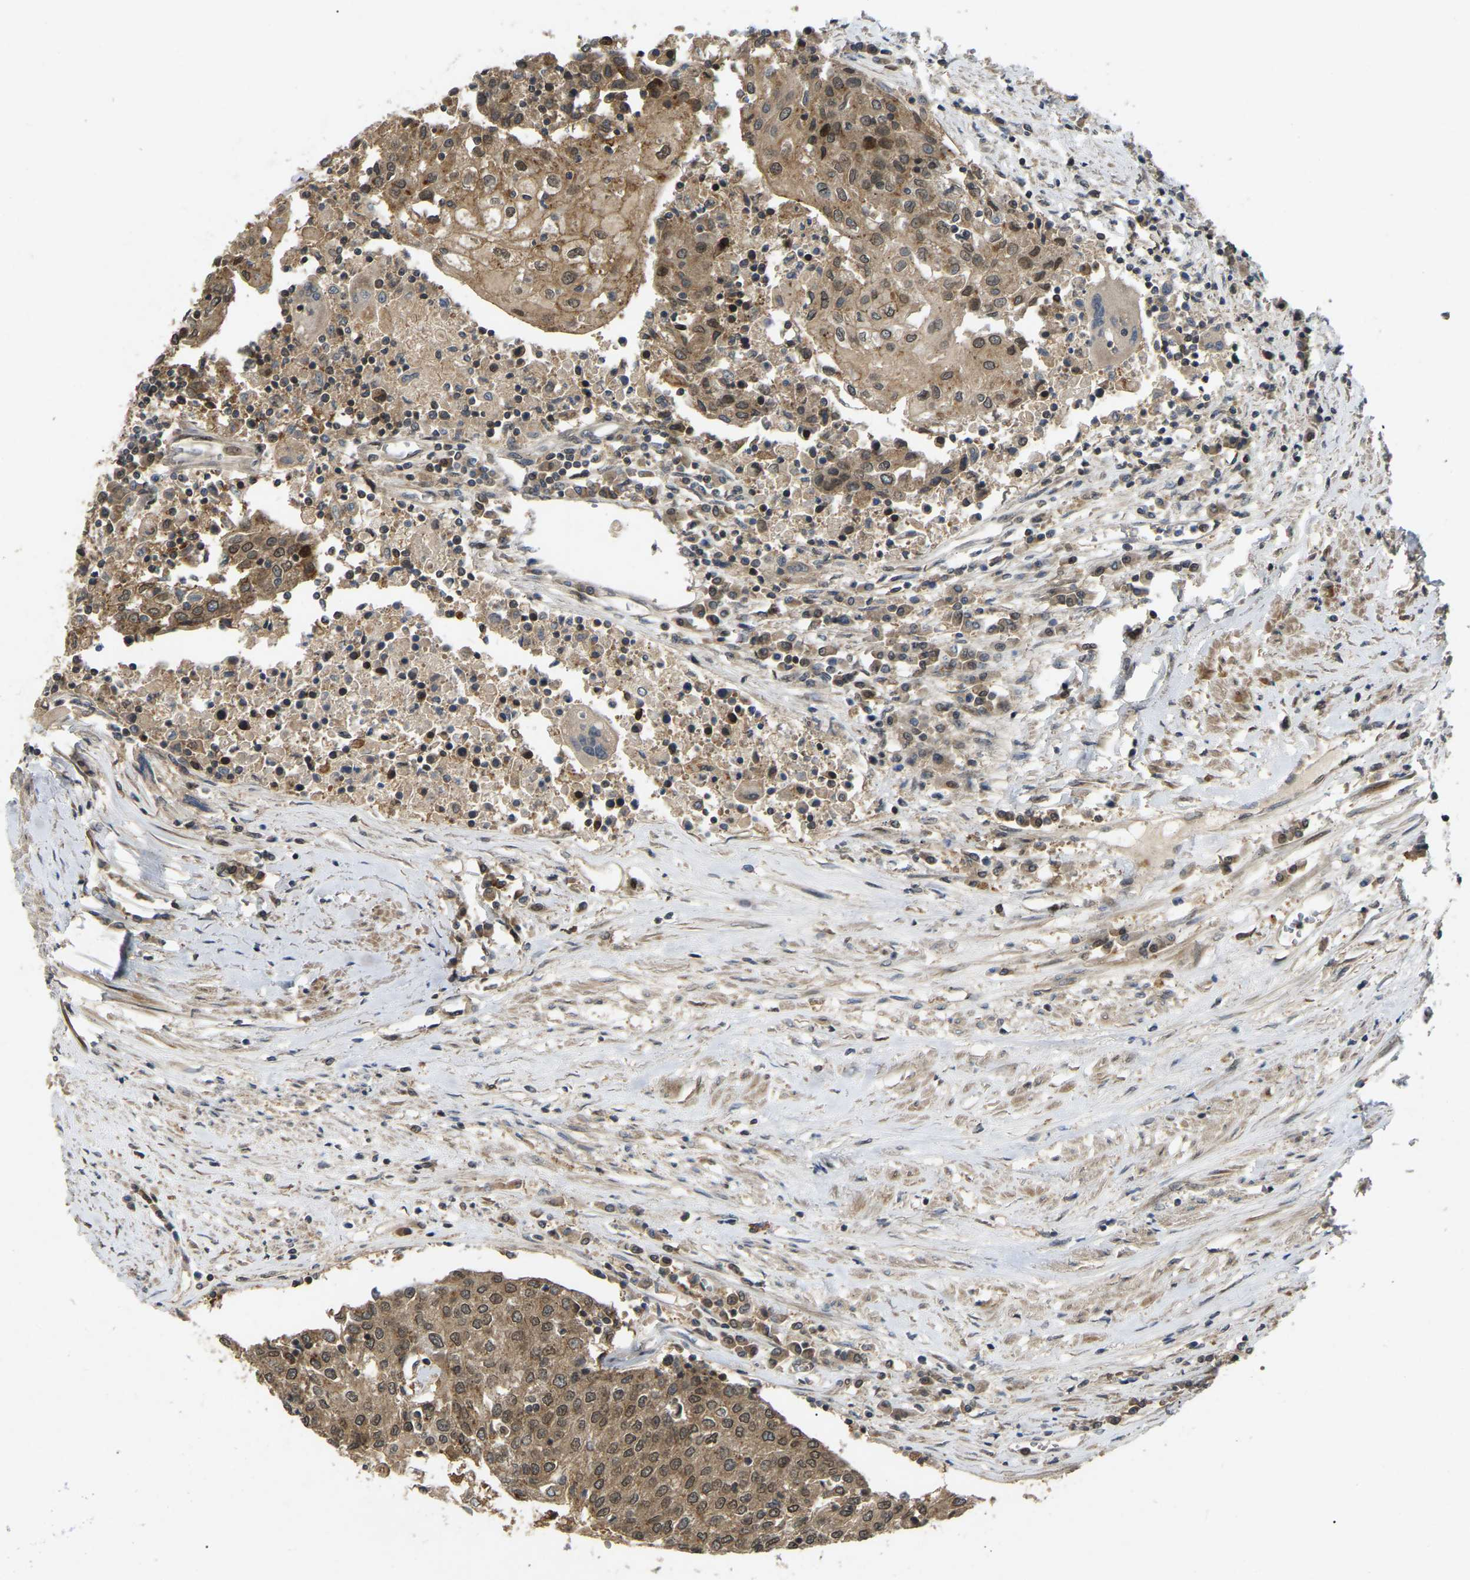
{"staining": {"intensity": "moderate", "quantity": ">75%", "location": "cytoplasmic/membranous,nuclear"}, "tissue": "urothelial cancer", "cell_type": "Tumor cells", "image_type": "cancer", "snomed": [{"axis": "morphology", "description": "Urothelial carcinoma, High grade"}, {"axis": "topography", "description": "Urinary bladder"}], "caption": "Protein expression analysis of urothelial carcinoma (high-grade) demonstrates moderate cytoplasmic/membranous and nuclear staining in about >75% of tumor cells. The staining is performed using DAB (3,3'-diaminobenzidine) brown chromogen to label protein expression. The nuclei are counter-stained blue using hematoxylin.", "gene": "KIAA1549", "patient": {"sex": "female", "age": 85}}